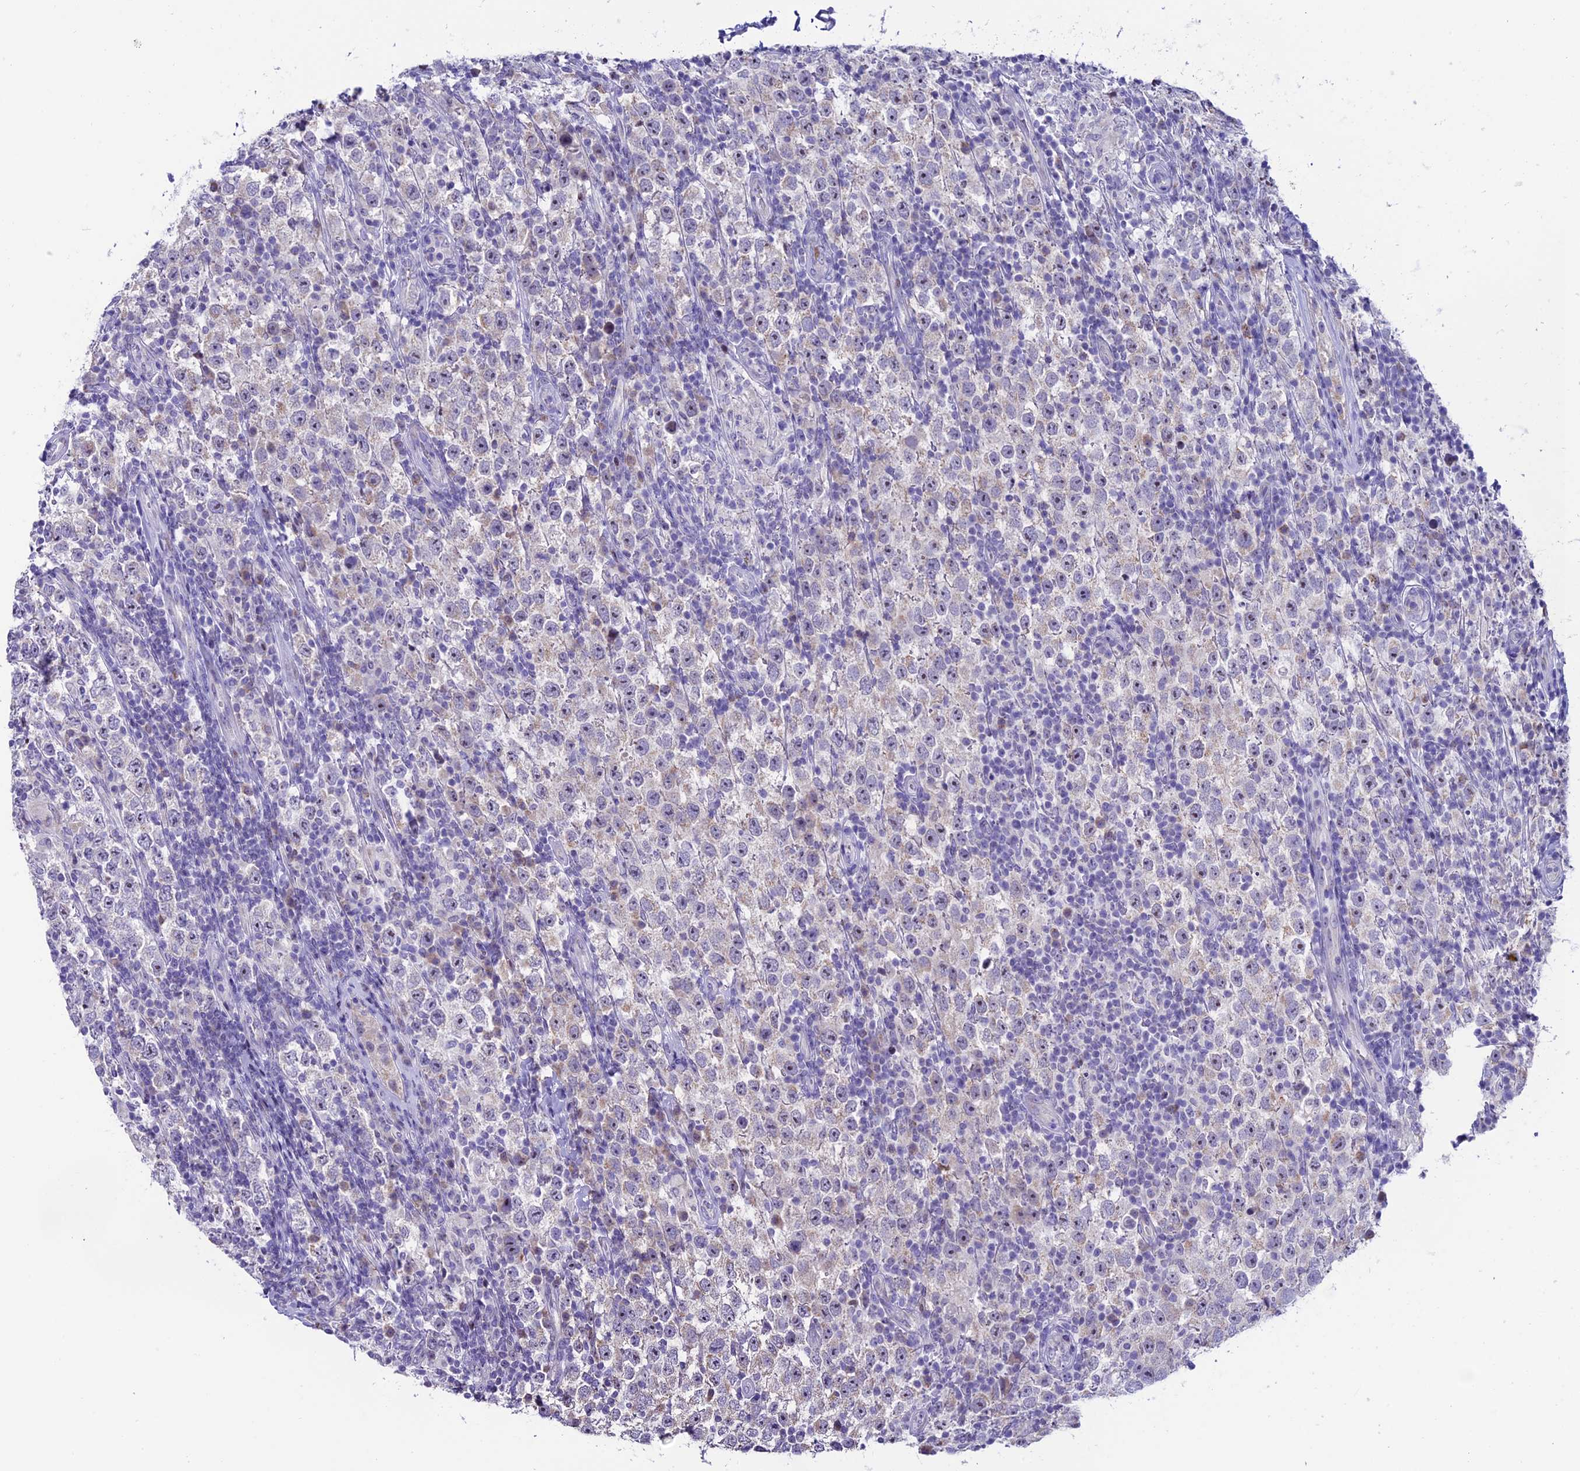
{"staining": {"intensity": "negative", "quantity": "none", "location": "none"}, "tissue": "testis cancer", "cell_type": "Tumor cells", "image_type": "cancer", "snomed": [{"axis": "morphology", "description": "Normal tissue, NOS"}, {"axis": "morphology", "description": "Urothelial carcinoma, High grade"}, {"axis": "morphology", "description": "Seminoma, NOS"}, {"axis": "morphology", "description": "Carcinoma, Embryonal, NOS"}, {"axis": "topography", "description": "Urinary bladder"}, {"axis": "topography", "description": "Testis"}], "caption": "High magnification brightfield microscopy of testis cancer (urothelial carcinoma (high-grade)) stained with DAB (brown) and counterstained with hematoxylin (blue): tumor cells show no significant positivity.", "gene": "SLC10A1", "patient": {"sex": "male", "age": 41}}